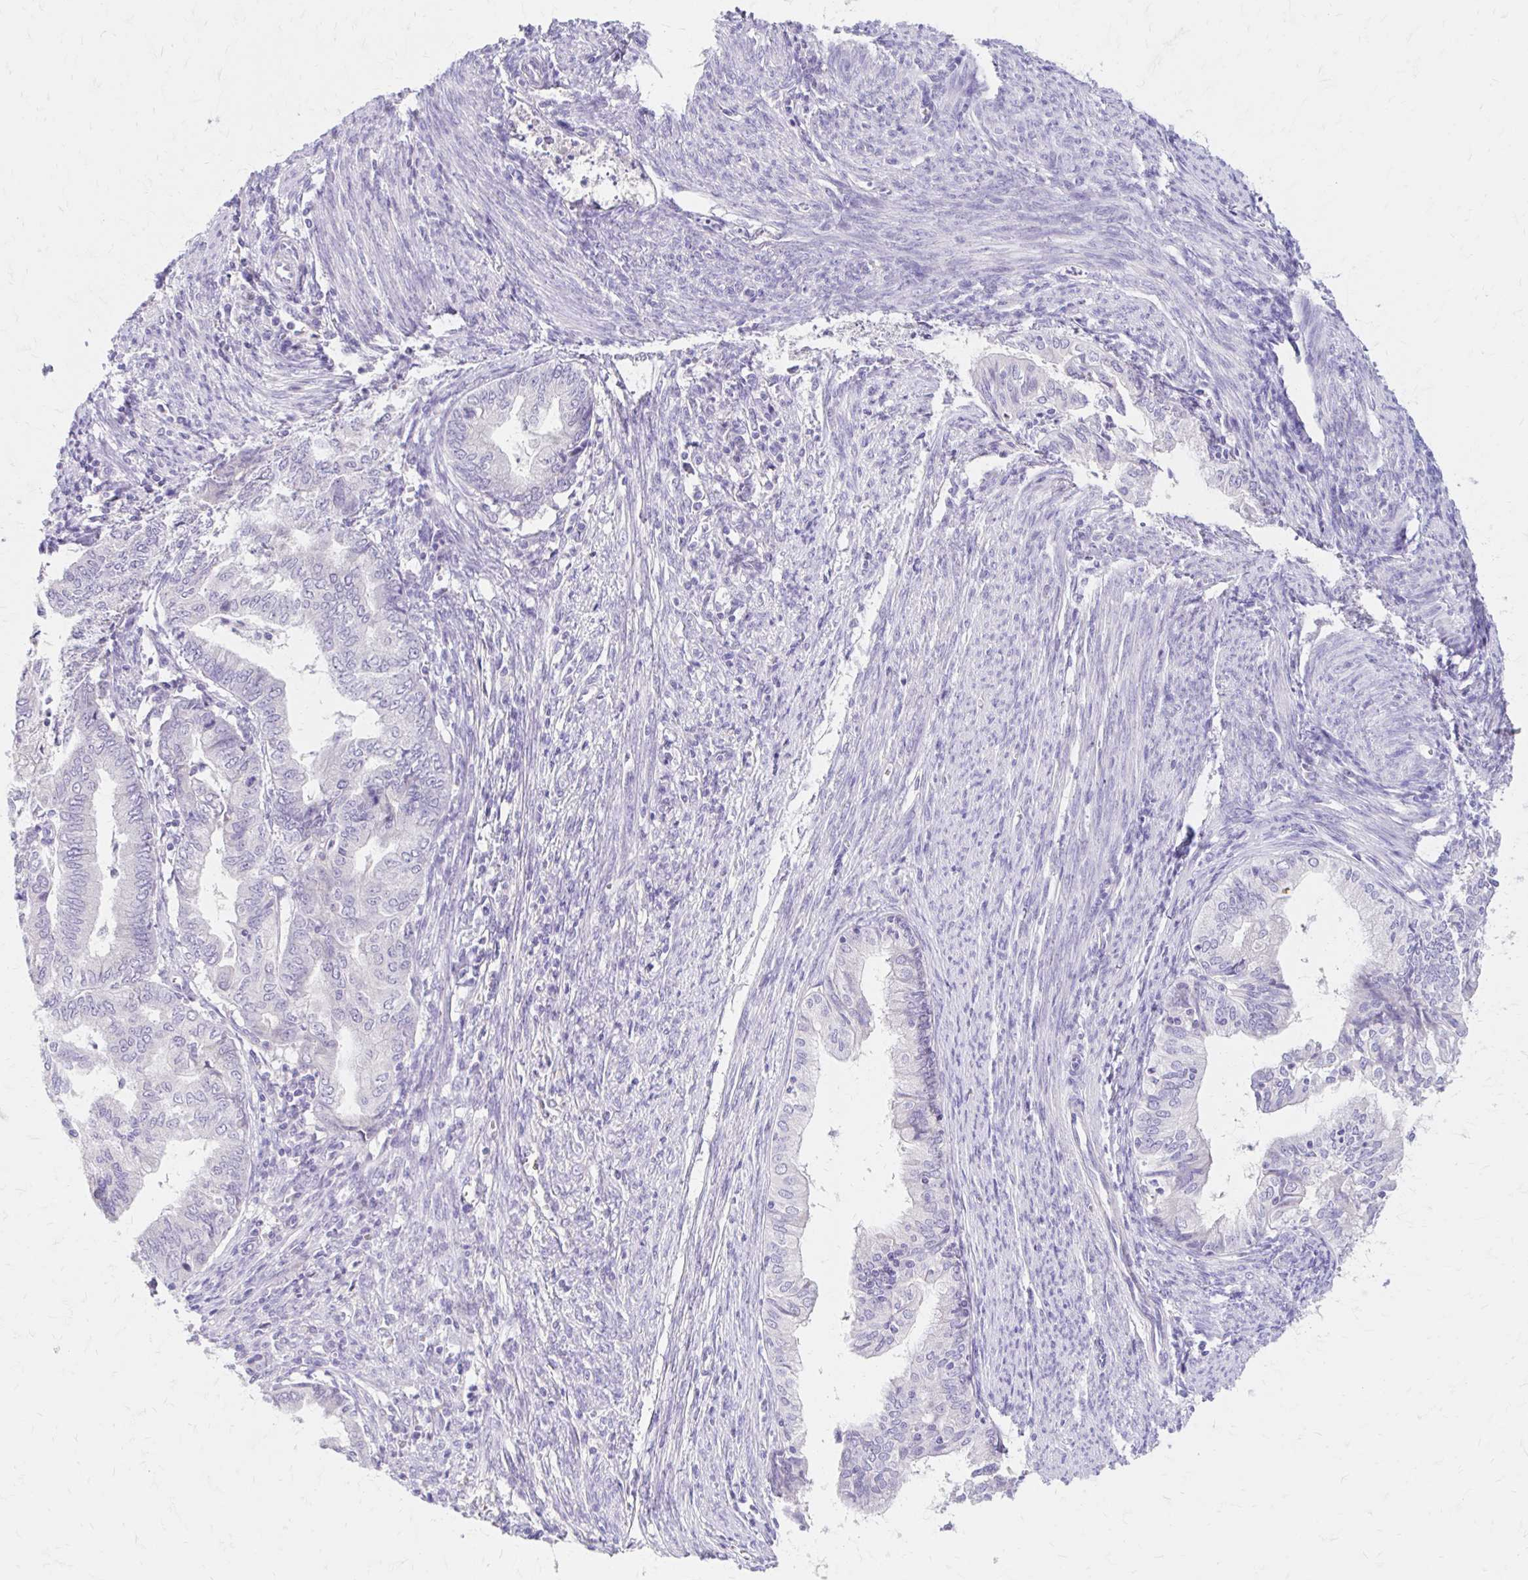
{"staining": {"intensity": "negative", "quantity": "none", "location": "none"}, "tissue": "endometrial cancer", "cell_type": "Tumor cells", "image_type": "cancer", "snomed": [{"axis": "morphology", "description": "Adenocarcinoma, NOS"}, {"axis": "topography", "description": "Endometrium"}], "caption": "A photomicrograph of endometrial cancer (adenocarcinoma) stained for a protein demonstrates no brown staining in tumor cells. The staining is performed using DAB (3,3'-diaminobenzidine) brown chromogen with nuclei counter-stained in using hematoxylin.", "gene": "AZGP1", "patient": {"sex": "female", "age": 79}}